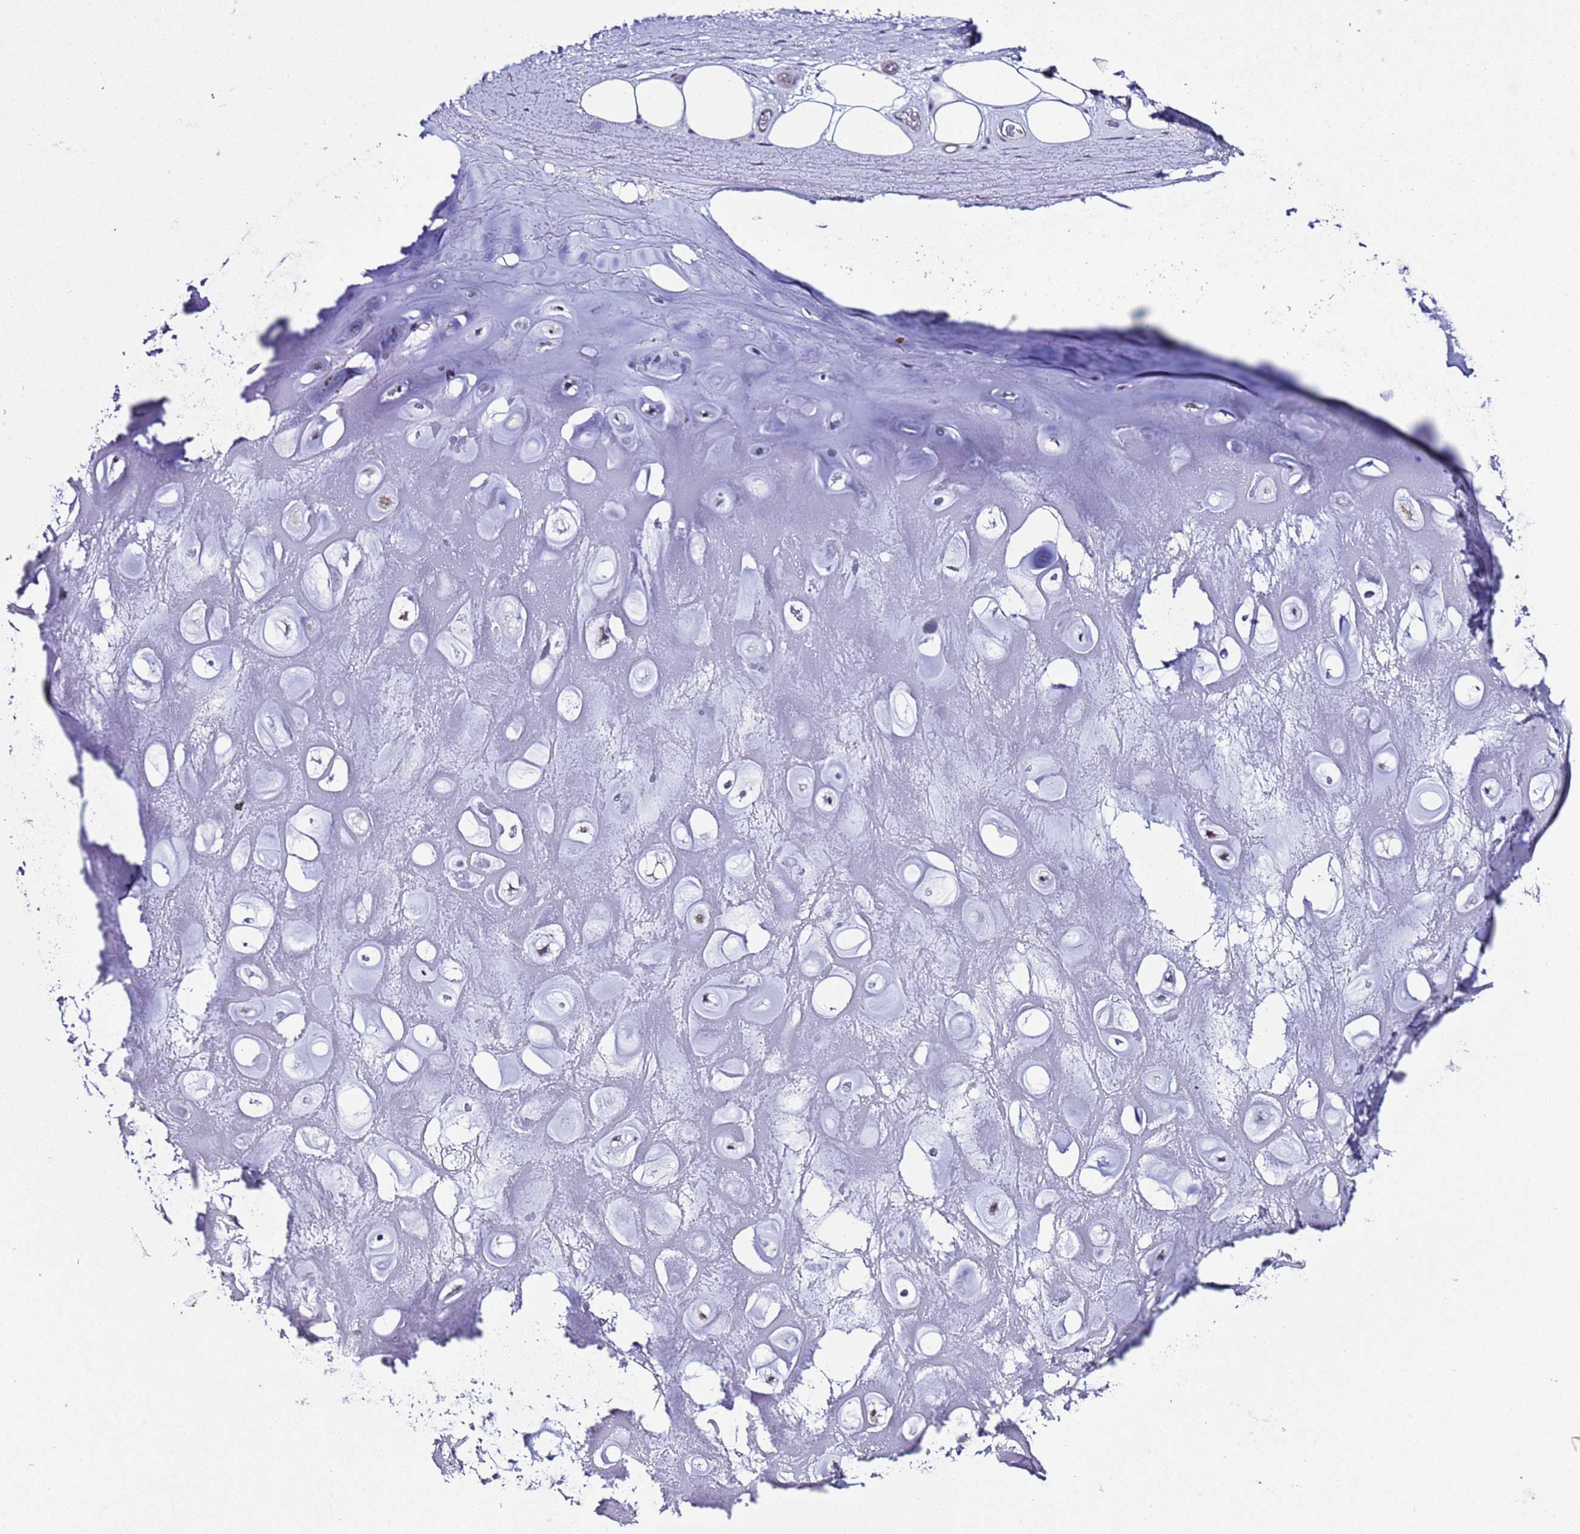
{"staining": {"intensity": "weak", "quantity": ">75%", "location": "nuclear"}, "tissue": "adipose tissue", "cell_type": "Adipocytes", "image_type": "normal", "snomed": [{"axis": "morphology", "description": "Normal tissue, NOS"}, {"axis": "topography", "description": "Cartilage tissue"}], "caption": "This image exhibits normal adipose tissue stained with immunohistochemistry to label a protein in brown. The nuclear of adipocytes show weak positivity for the protein. Nuclei are counter-stained blue.", "gene": "BCL7A", "patient": {"sex": "male", "age": 81}}